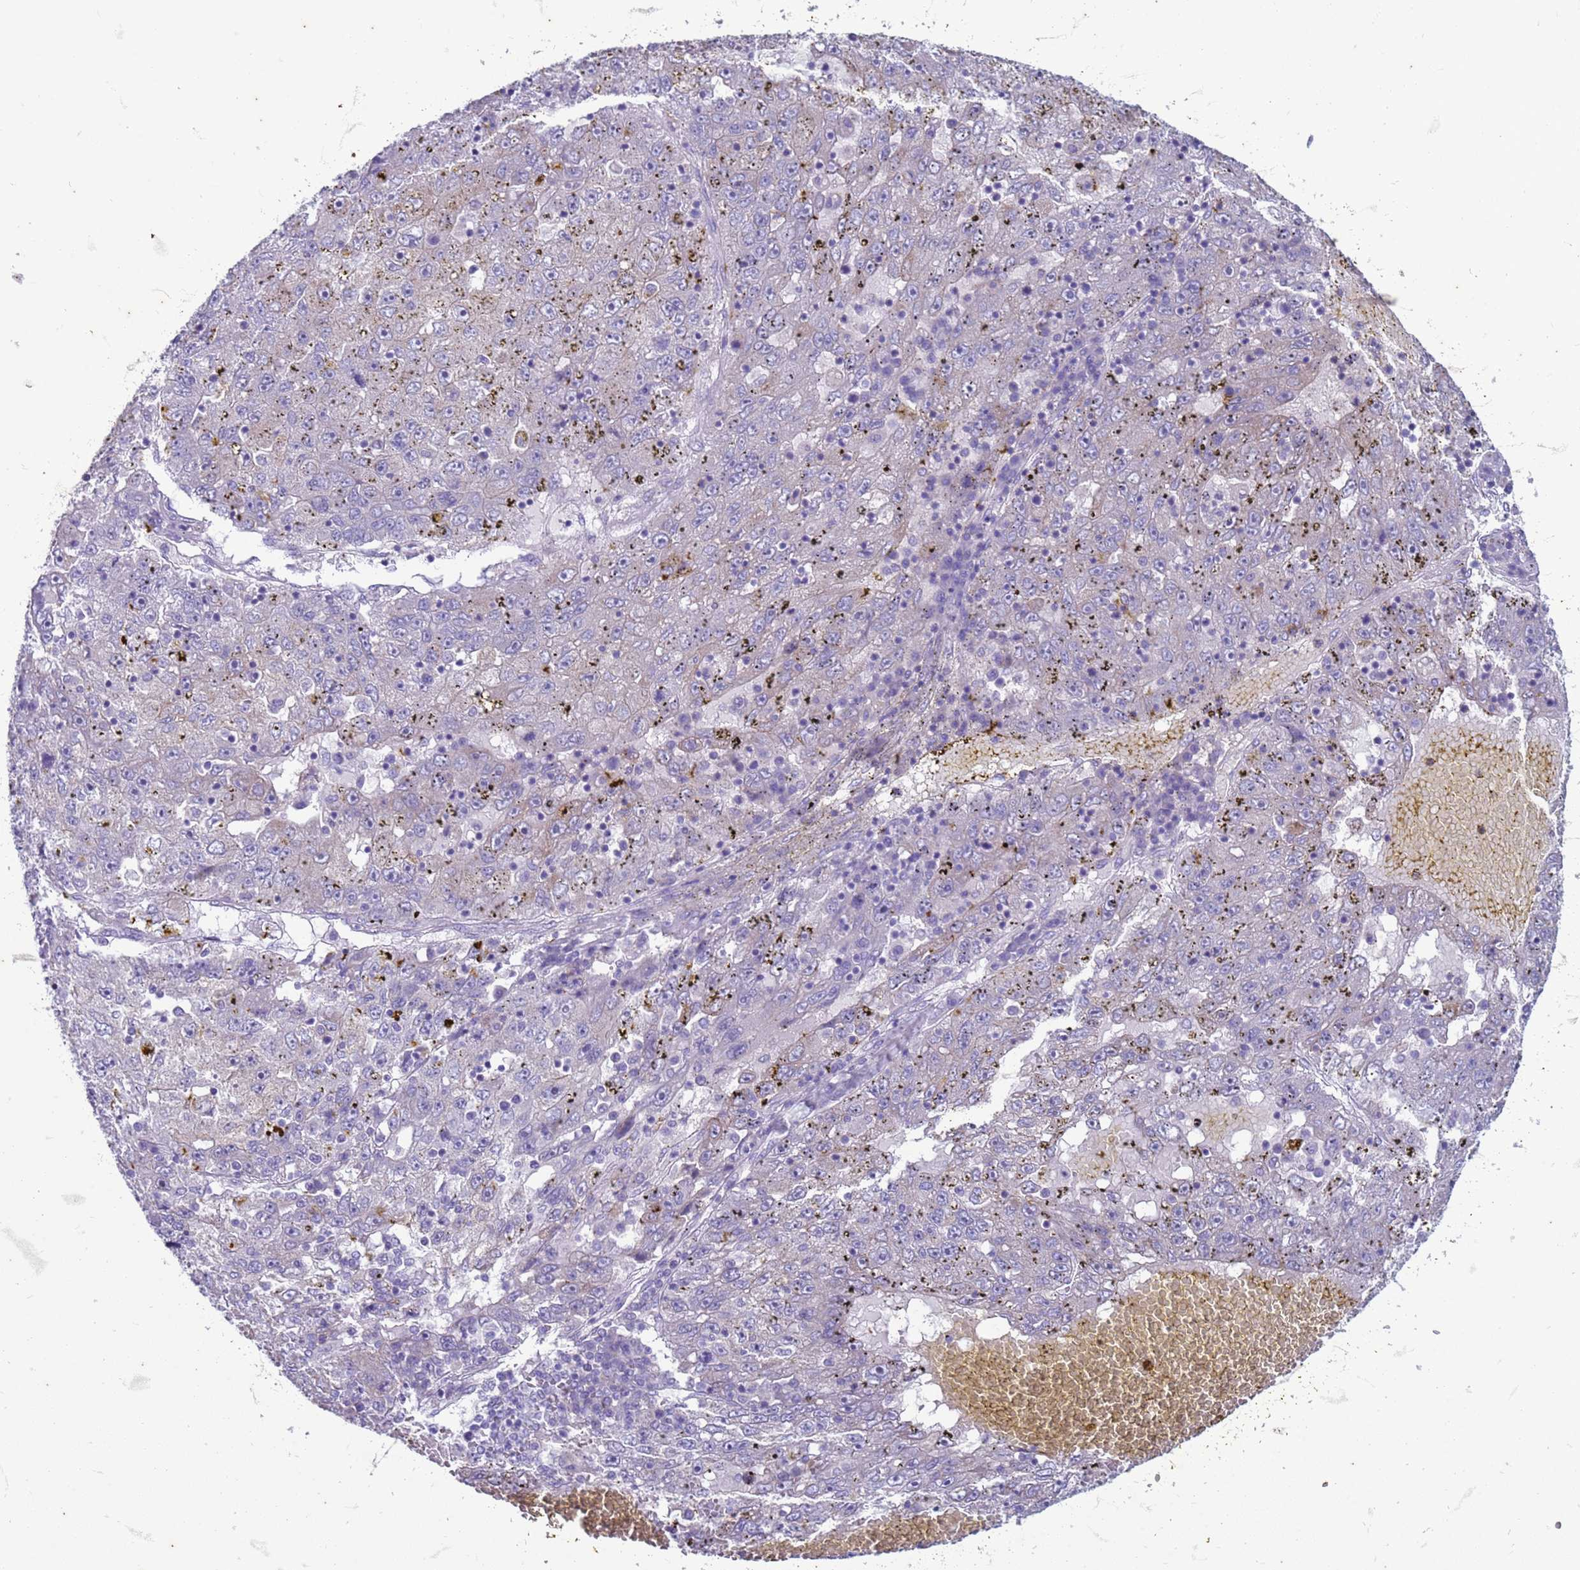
{"staining": {"intensity": "negative", "quantity": "none", "location": "none"}, "tissue": "liver cancer", "cell_type": "Tumor cells", "image_type": "cancer", "snomed": [{"axis": "morphology", "description": "Carcinoma, Hepatocellular, NOS"}, {"axis": "topography", "description": "Liver"}], "caption": "Immunohistochemistry (IHC) of human liver hepatocellular carcinoma exhibits no expression in tumor cells. (Stains: DAB (3,3'-diaminobenzidine) immunohistochemistry (IHC) with hematoxylin counter stain, Microscopy: brightfield microscopy at high magnification).", "gene": "SUCO", "patient": {"sex": "male", "age": 49}}